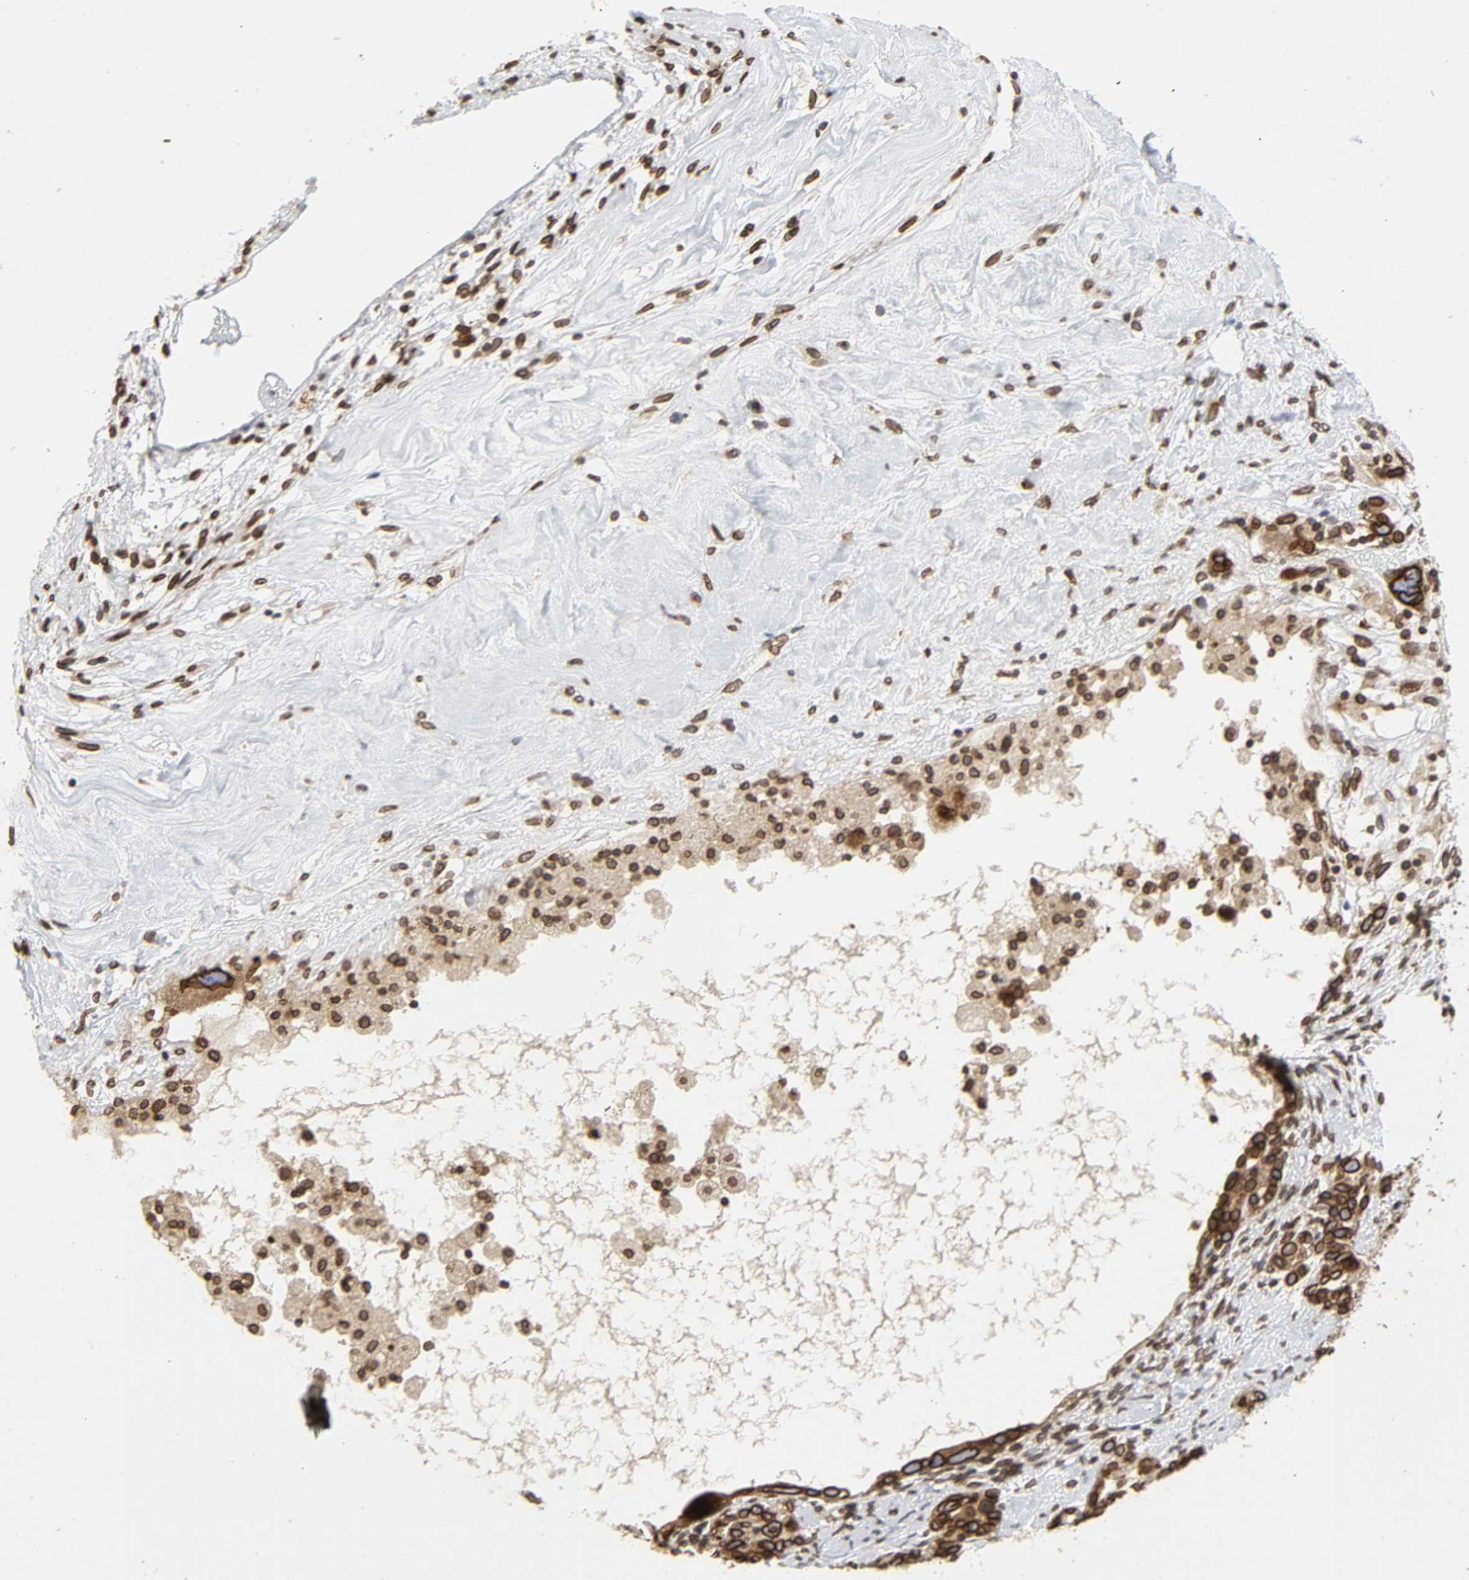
{"staining": {"intensity": "strong", "quantity": ">75%", "location": "cytoplasmic/membranous,nuclear"}, "tissue": "ovarian cancer", "cell_type": "Tumor cells", "image_type": "cancer", "snomed": [{"axis": "morphology", "description": "Cystadenocarcinoma, serous, NOS"}, {"axis": "topography", "description": "Ovary"}], "caption": "High-power microscopy captured an immunohistochemistry (IHC) histopathology image of ovarian cancer, revealing strong cytoplasmic/membranous and nuclear staining in about >75% of tumor cells. Nuclei are stained in blue.", "gene": "RANGAP1", "patient": {"sex": "female", "age": 66}}